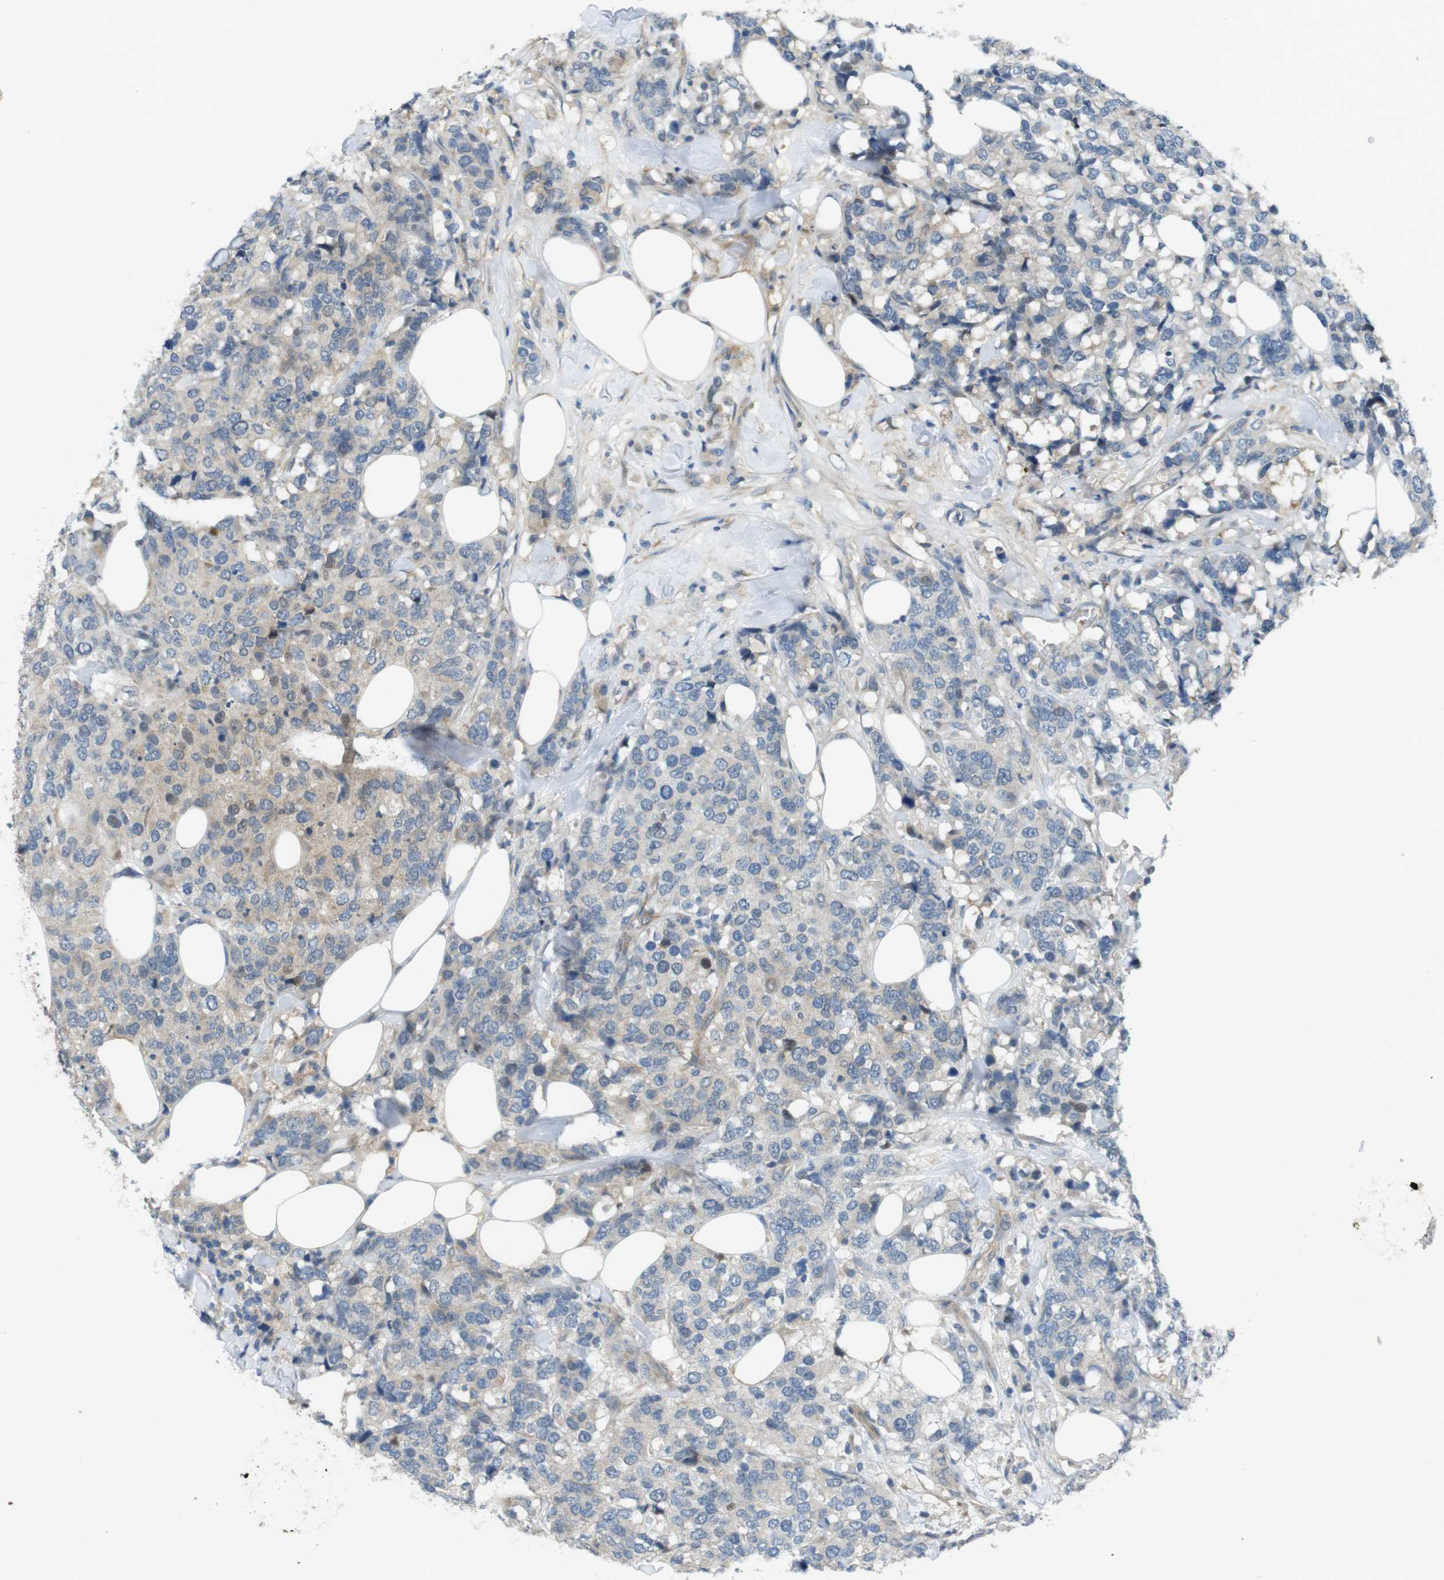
{"staining": {"intensity": "weak", "quantity": "<25%", "location": "cytoplasmic/membranous,nuclear"}, "tissue": "breast cancer", "cell_type": "Tumor cells", "image_type": "cancer", "snomed": [{"axis": "morphology", "description": "Lobular carcinoma"}, {"axis": "topography", "description": "Breast"}], "caption": "This is an immunohistochemistry histopathology image of human breast cancer. There is no positivity in tumor cells.", "gene": "ABHD15", "patient": {"sex": "female", "age": 59}}